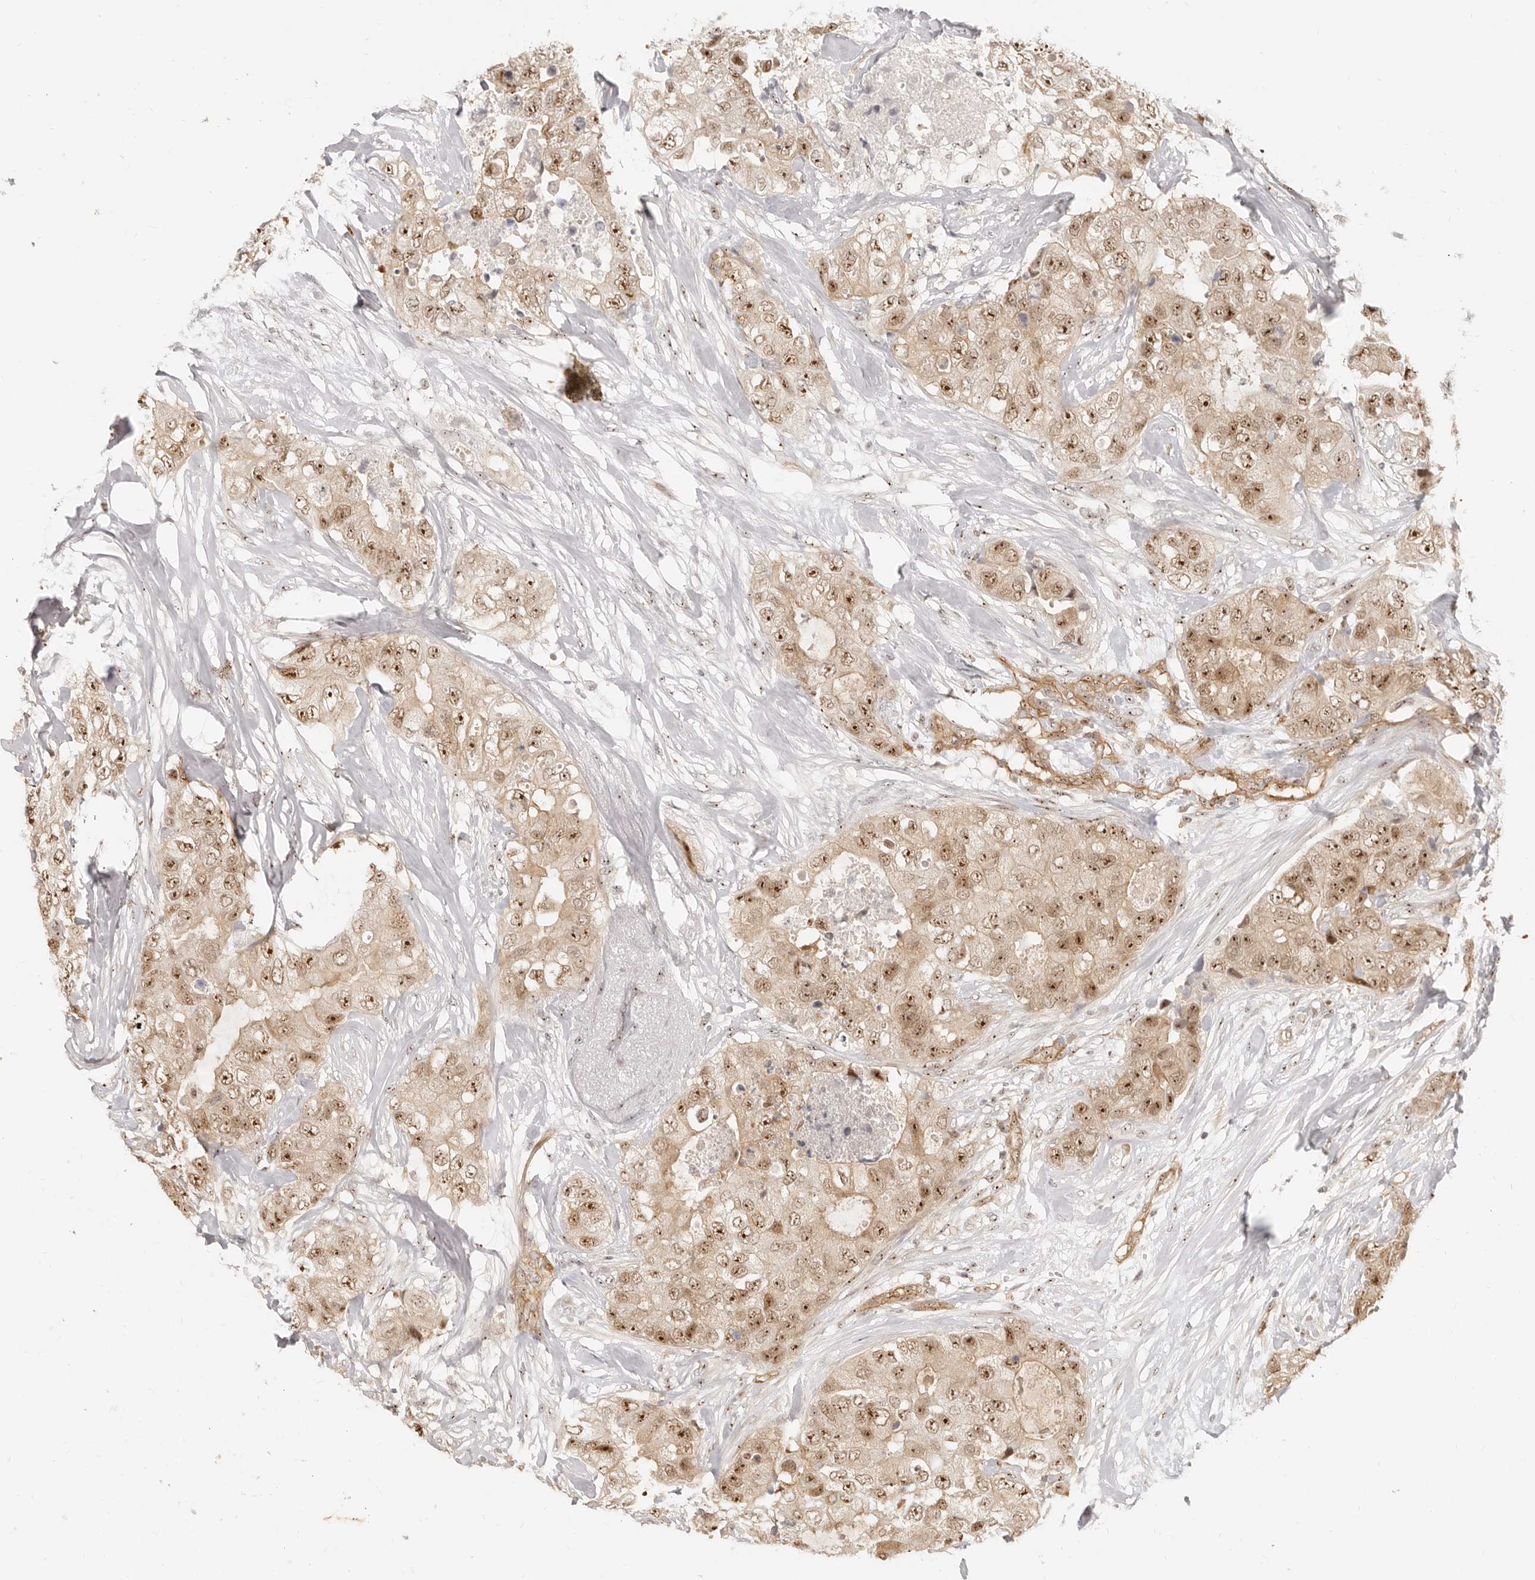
{"staining": {"intensity": "moderate", "quantity": ">75%", "location": "nuclear"}, "tissue": "breast cancer", "cell_type": "Tumor cells", "image_type": "cancer", "snomed": [{"axis": "morphology", "description": "Duct carcinoma"}, {"axis": "topography", "description": "Breast"}], "caption": "An image of breast infiltrating ductal carcinoma stained for a protein shows moderate nuclear brown staining in tumor cells. Immunohistochemistry (ihc) stains the protein of interest in brown and the nuclei are stained blue.", "gene": "BAP1", "patient": {"sex": "female", "age": 62}}